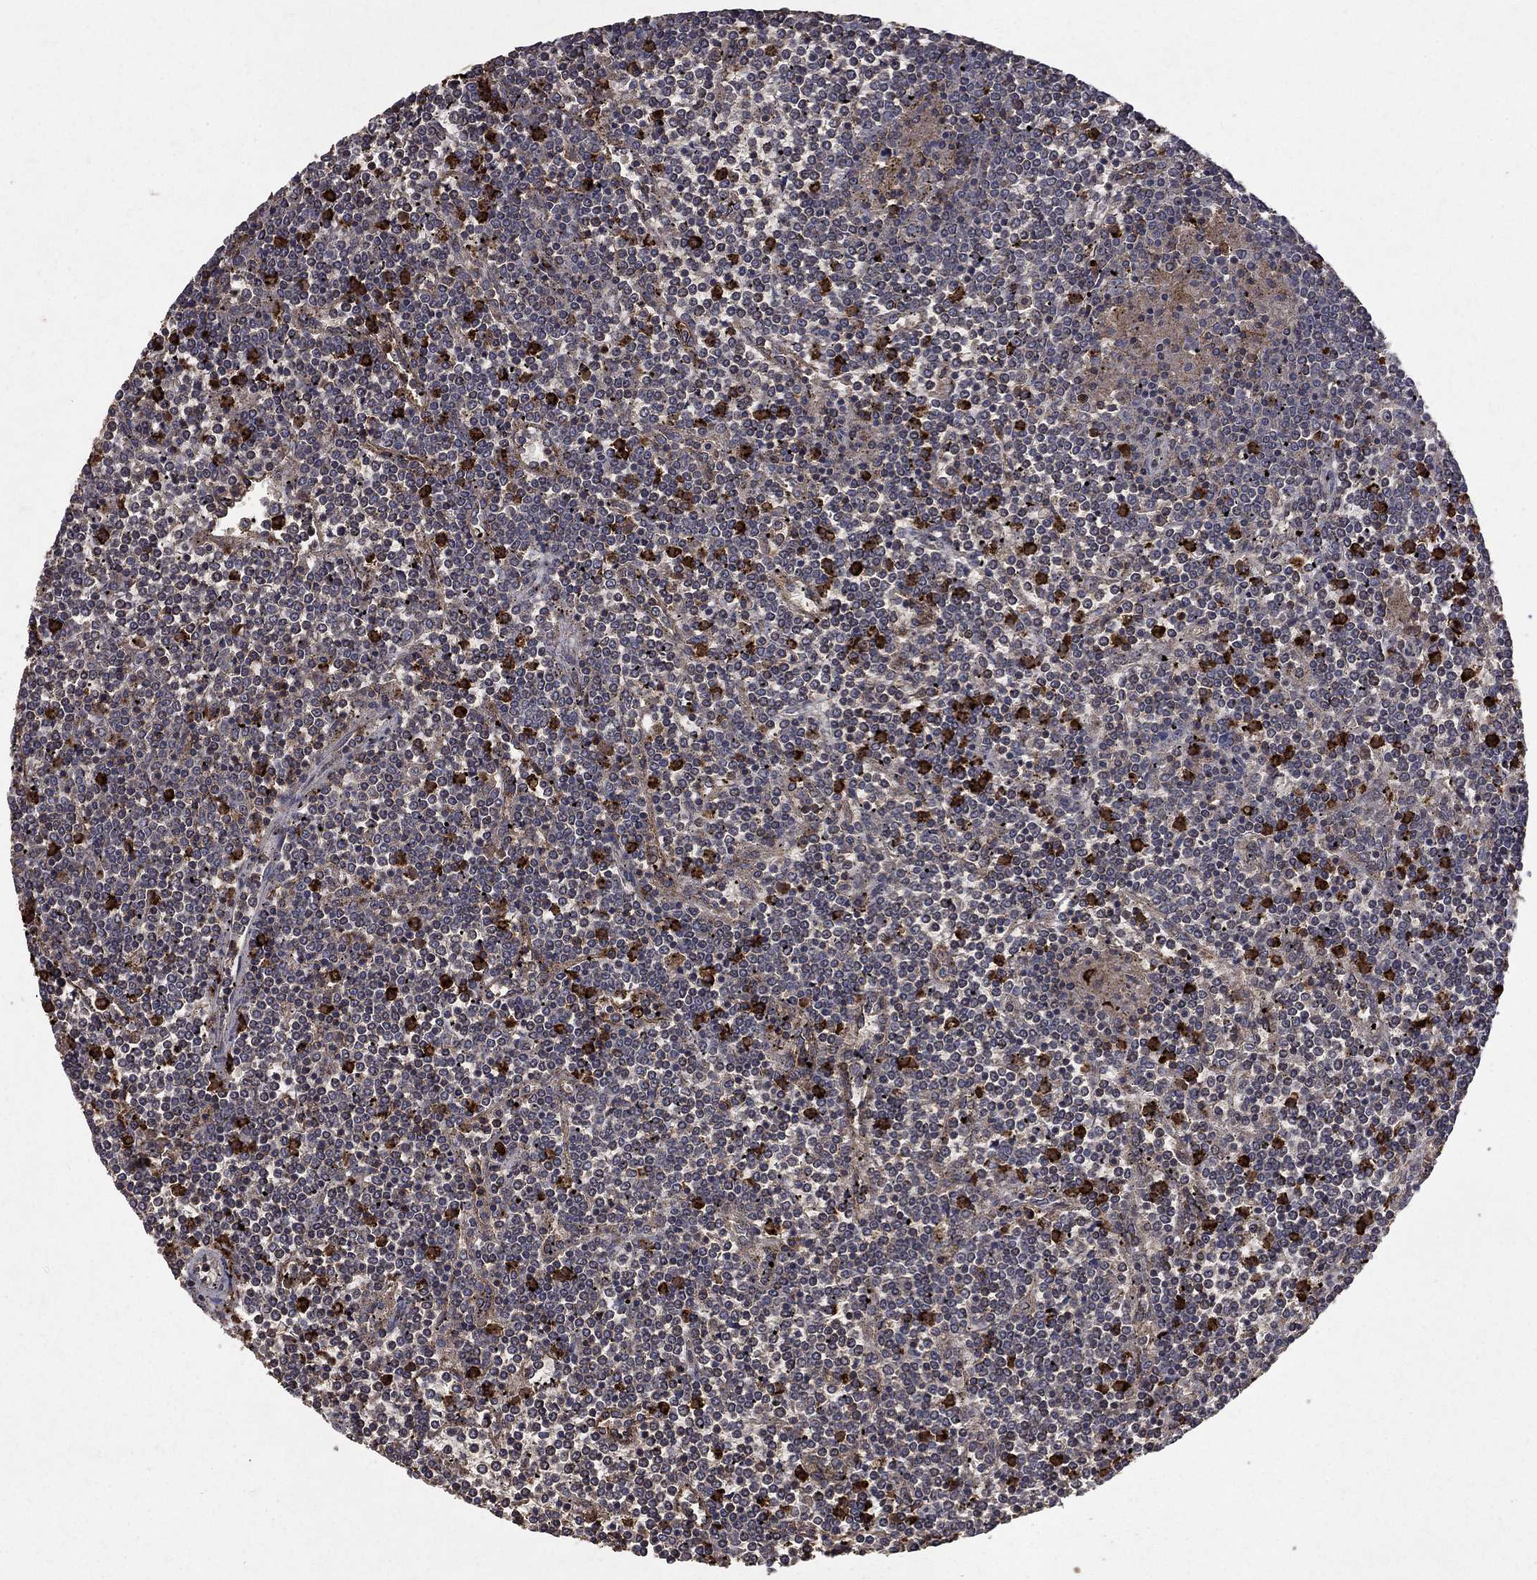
{"staining": {"intensity": "strong", "quantity": "<25%", "location": "cytoplasmic/membranous"}, "tissue": "lymphoma", "cell_type": "Tumor cells", "image_type": "cancer", "snomed": [{"axis": "morphology", "description": "Malignant lymphoma, non-Hodgkin's type, Low grade"}, {"axis": "topography", "description": "Spleen"}], "caption": "There is medium levels of strong cytoplasmic/membranous positivity in tumor cells of malignant lymphoma, non-Hodgkin's type (low-grade), as demonstrated by immunohistochemical staining (brown color).", "gene": "CD24", "patient": {"sex": "female", "age": 19}}